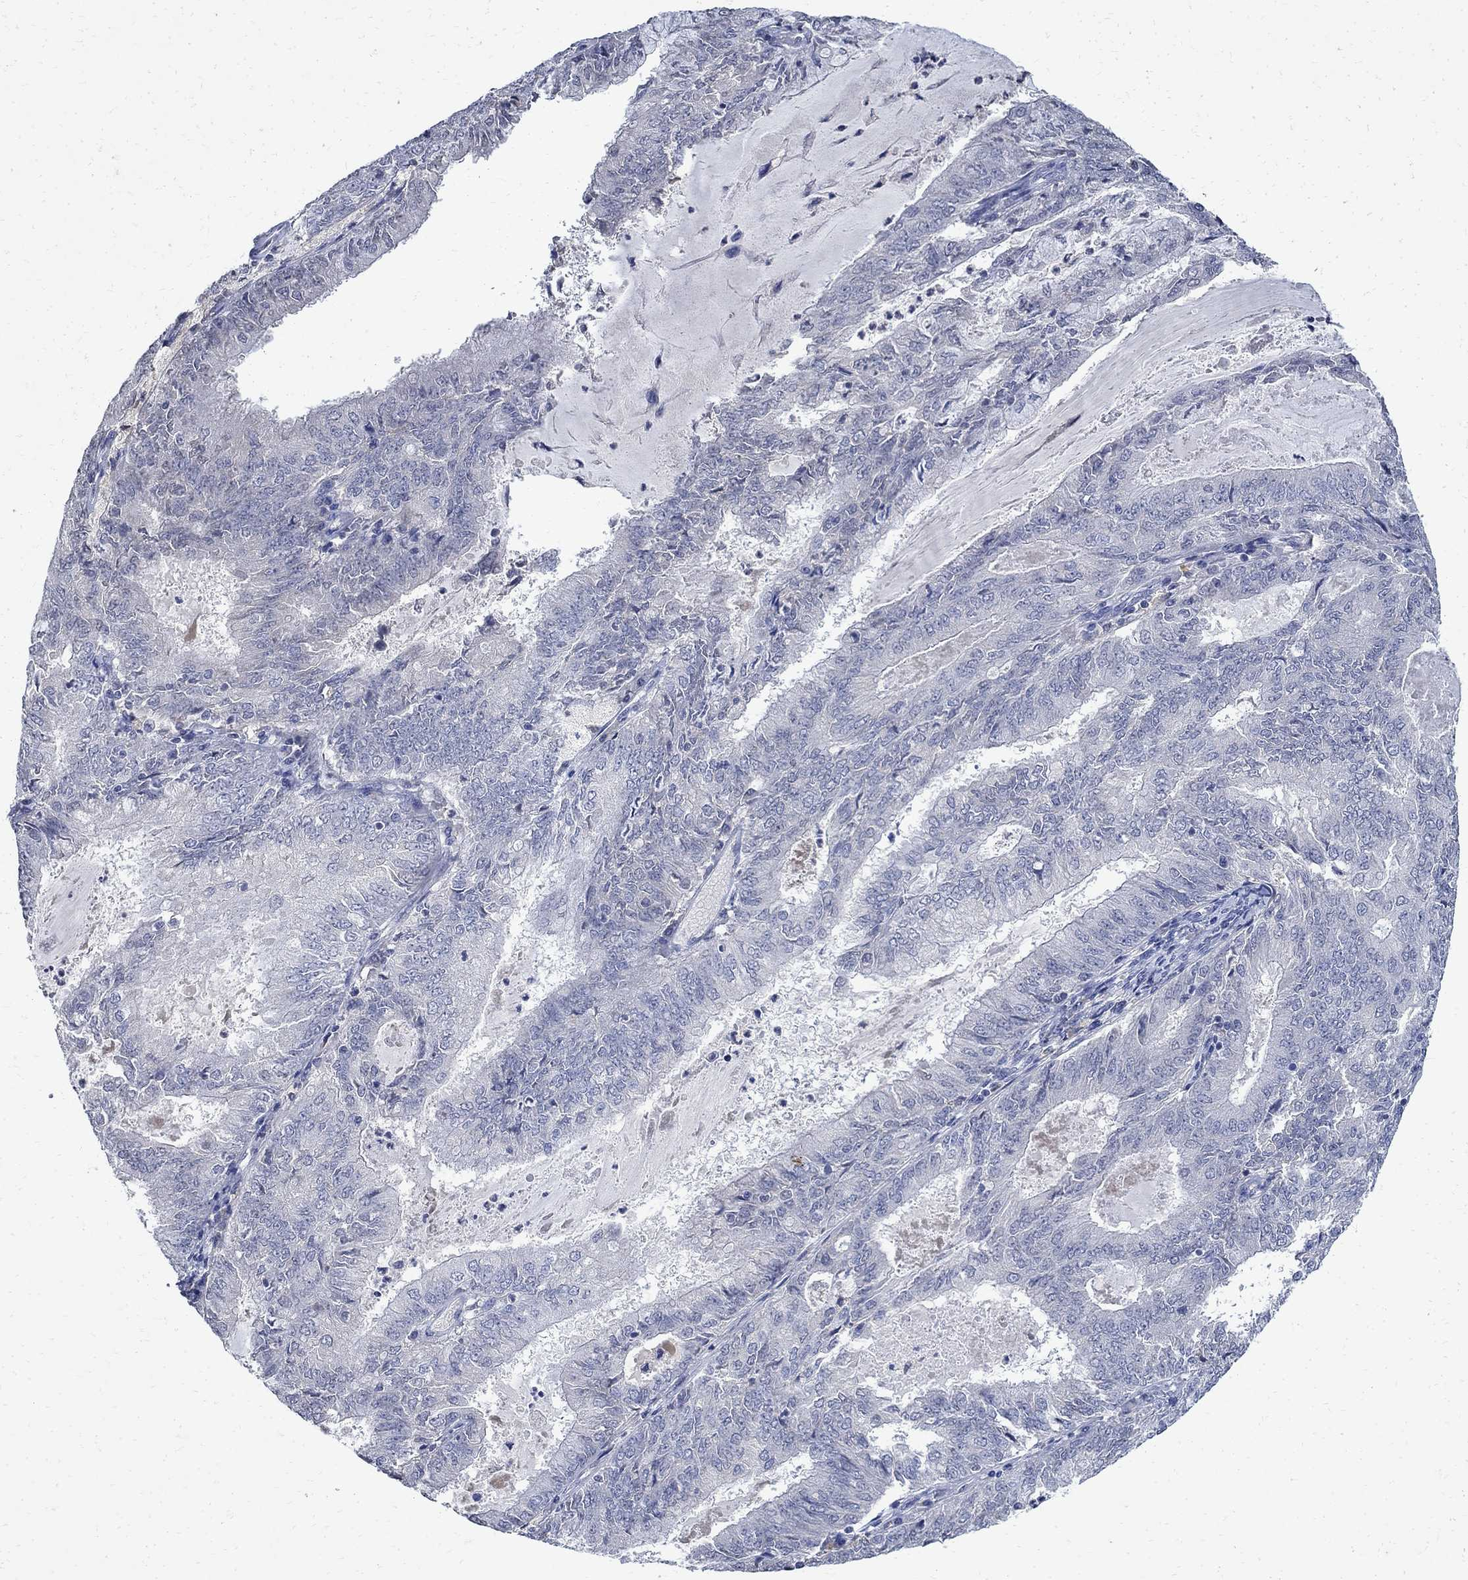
{"staining": {"intensity": "negative", "quantity": "none", "location": "none"}, "tissue": "endometrial cancer", "cell_type": "Tumor cells", "image_type": "cancer", "snomed": [{"axis": "morphology", "description": "Adenocarcinoma, NOS"}, {"axis": "topography", "description": "Endometrium"}], "caption": "A photomicrograph of endometrial cancer stained for a protein displays no brown staining in tumor cells.", "gene": "TMEM169", "patient": {"sex": "female", "age": 57}}